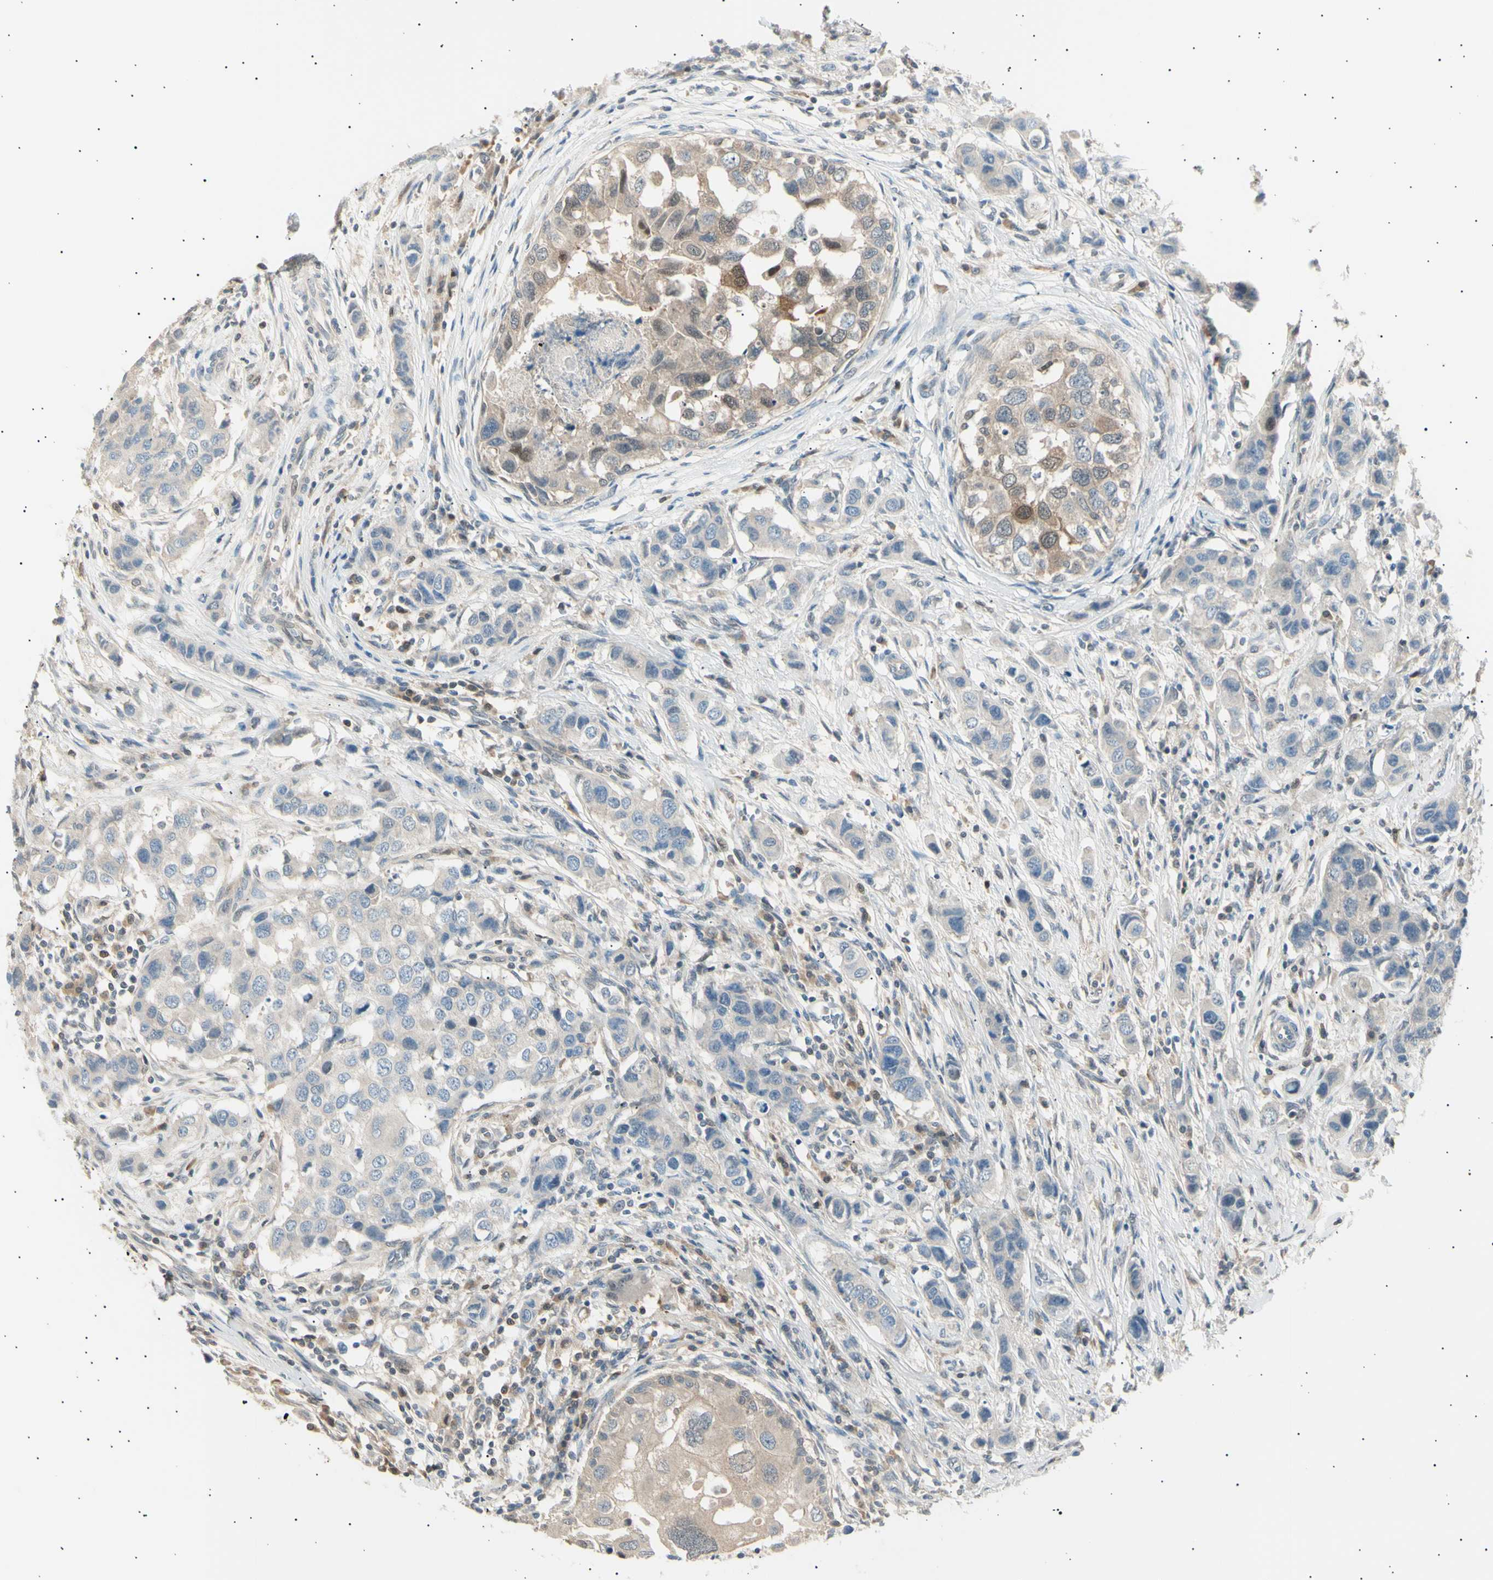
{"staining": {"intensity": "weak", "quantity": "<25%", "location": "cytoplasmic/membranous"}, "tissue": "breast cancer", "cell_type": "Tumor cells", "image_type": "cancer", "snomed": [{"axis": "morphology", "description": "Normal tissue, NOS"}, {"axis": "morphology", "description": "Duct carcinoma"}, {"axis": "topography", "description": "Breast"}], "caption": "An IHC micrograph of breast cancer (infiltrating ductal carcinoma) is shown. There is no staining in tumor cells of breast cancer (infiltrating ductal carcinoma).", "gene": "LHPP", "patient": {"sex": "female", "age": 50}}